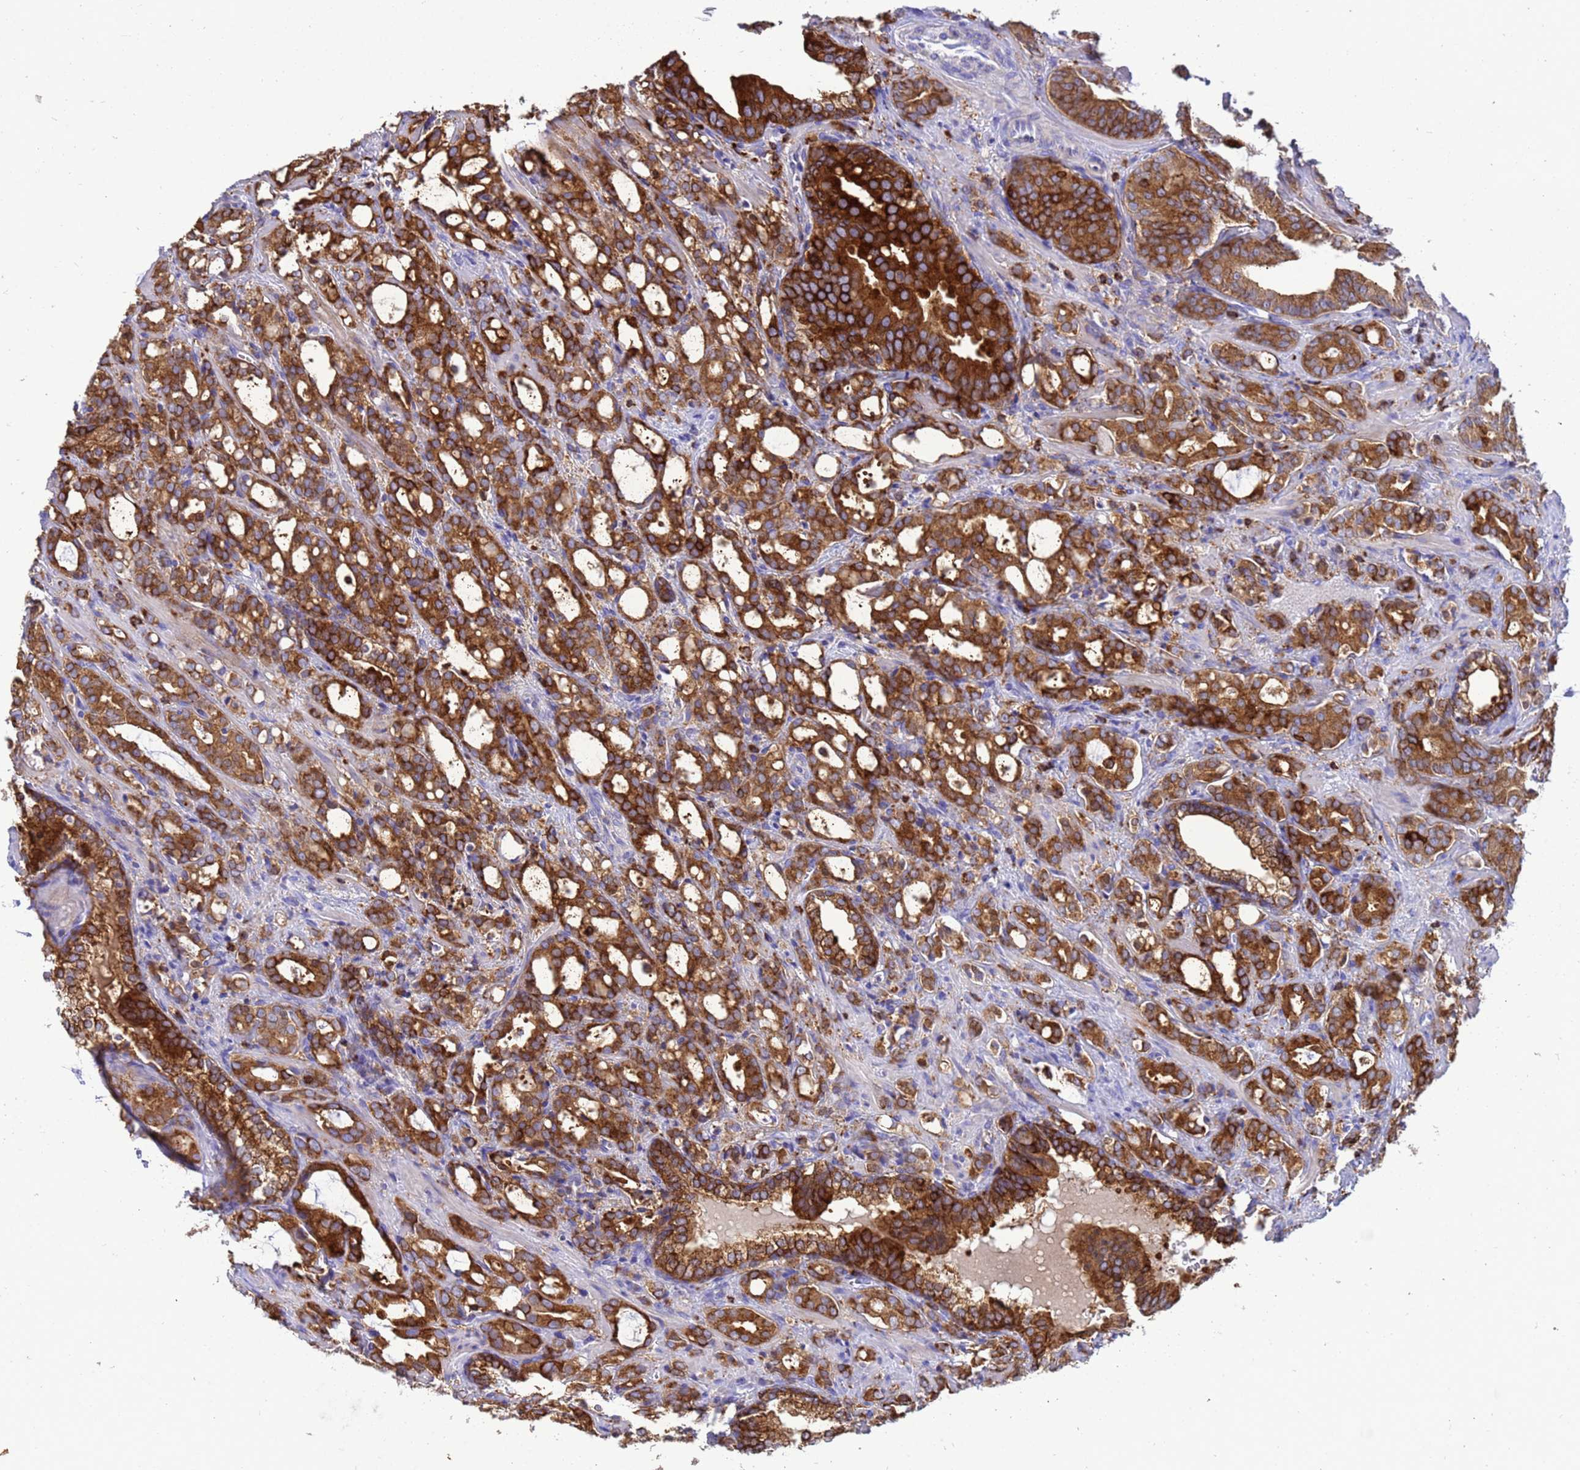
{"staining": {"intensity": "strong", "quantity": ">75%", "location": "cytoplasmic/membranous"}, "tissue": "prostate cancer", "cell_type": "Tumor cells", "image_type": "cancer", "snomed": [{"axis": "morphology", "description": "Adenocarcinoma, High grade"}, {"axis": "topography", "description": "Prostate"}], "caption": "Immunohistochemical staining of prostate adenocarcinoma (high-grade) demonstrates high levels of strong cytoplasmic/membranous positivity in approximately >75% of tumor cells. (Stains: DAB in brown, nuclei in blue, Microscopy: brightfield microscopy at high magnification).", "gene": "EZR", "patient": {"sex": "male", "age": 72}}